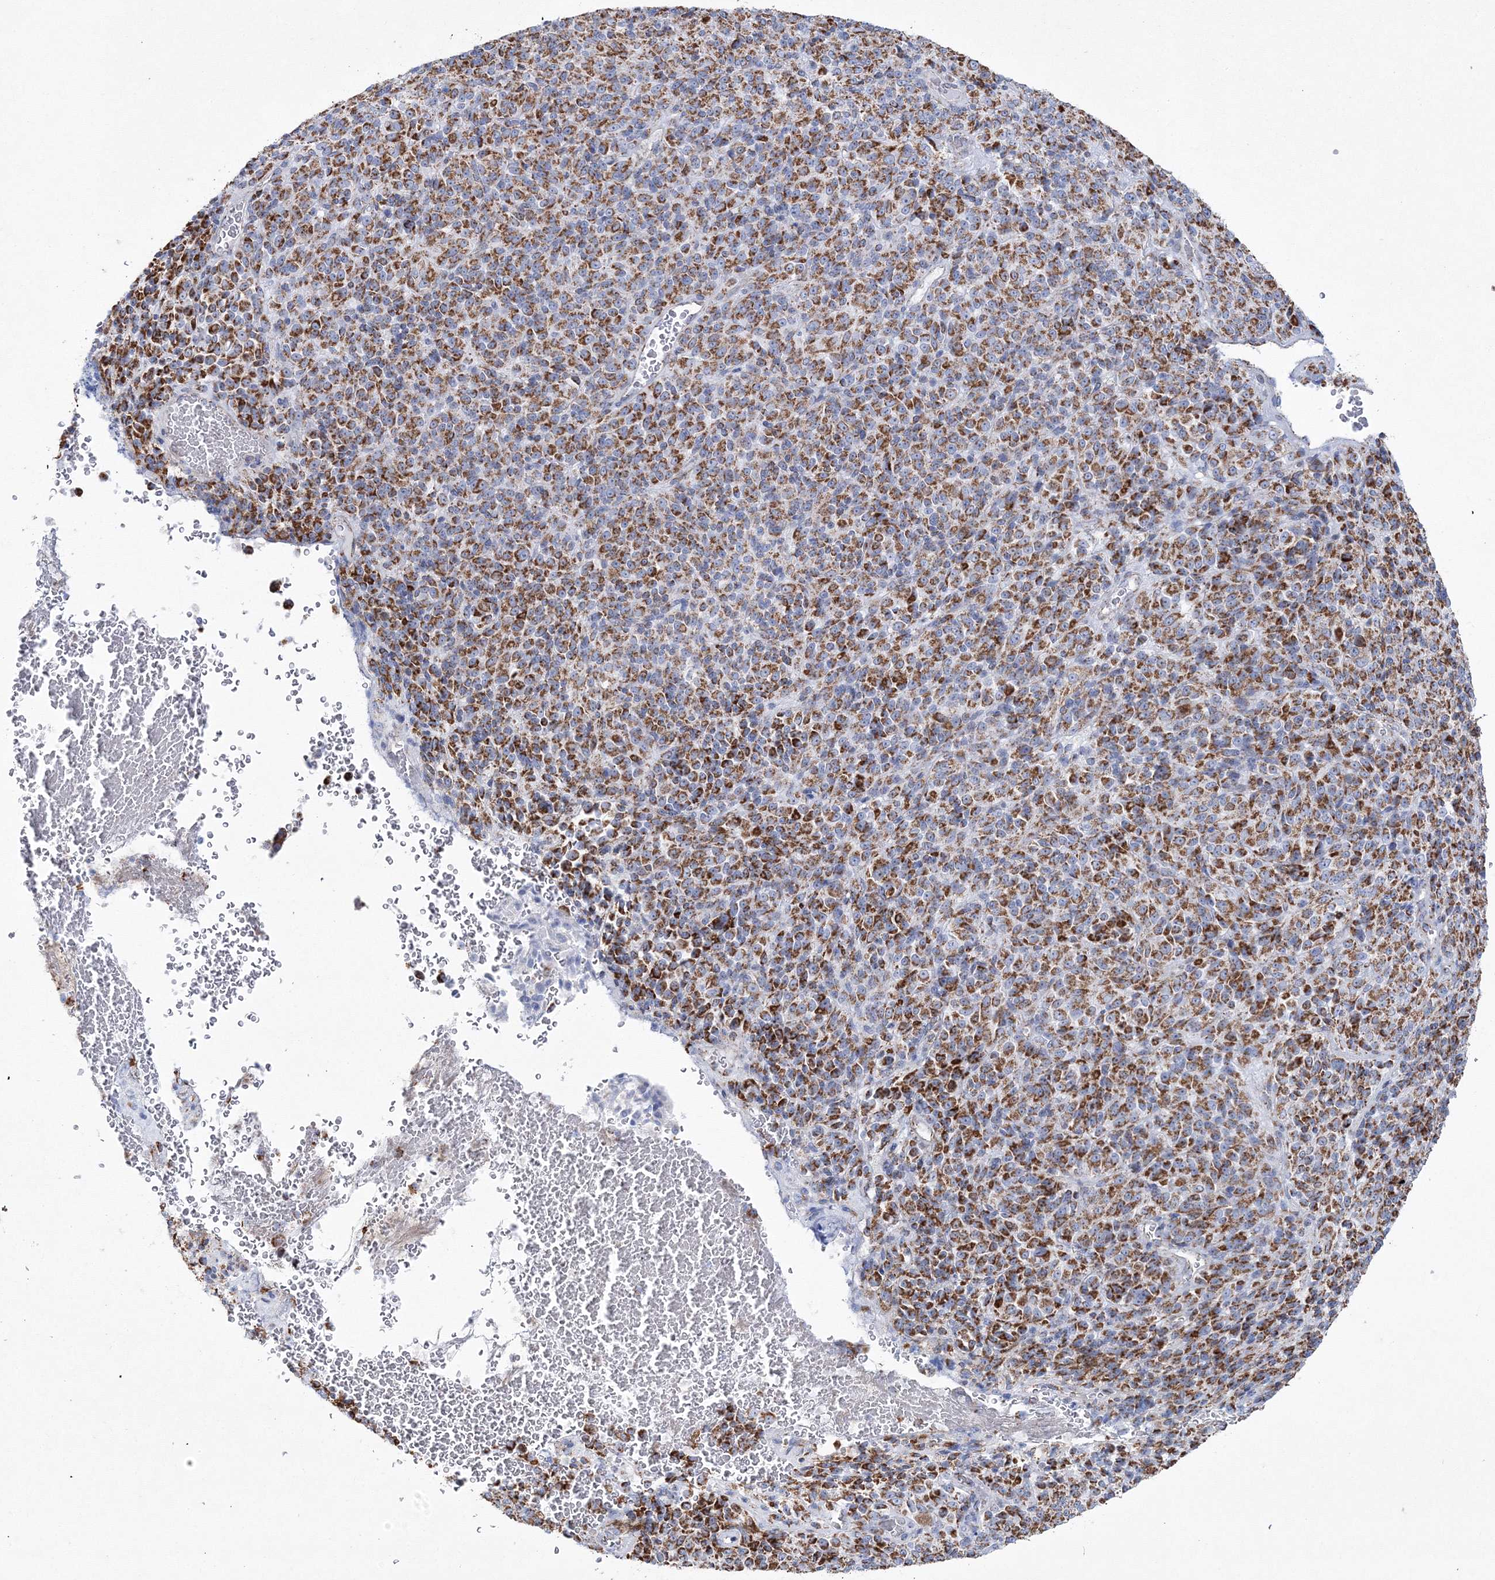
{"staining": {"intensity": "strong", "quantity": ">75%", "location": "cytoplasmic/membranous"}, "tissue": "melanoma", "cell_type": "Tumor cells", "image_type": "cancer", "snomed": [{"axis": "morphology", "description": "Malignant melanoma, Metastatic site"}, {"axis": "topography", "description": "Brain"}], "caption": "High-magnification brightfield microscopy of melanoma stained with DAB (brown) and counterstained with hematoxylin (blue). tumor cells exhibit strong cytoplasmic/membranous staining is seen in about>75% of cells.", "gene": "HIBCH", "patient": {"sex": "female", "age": 56}}